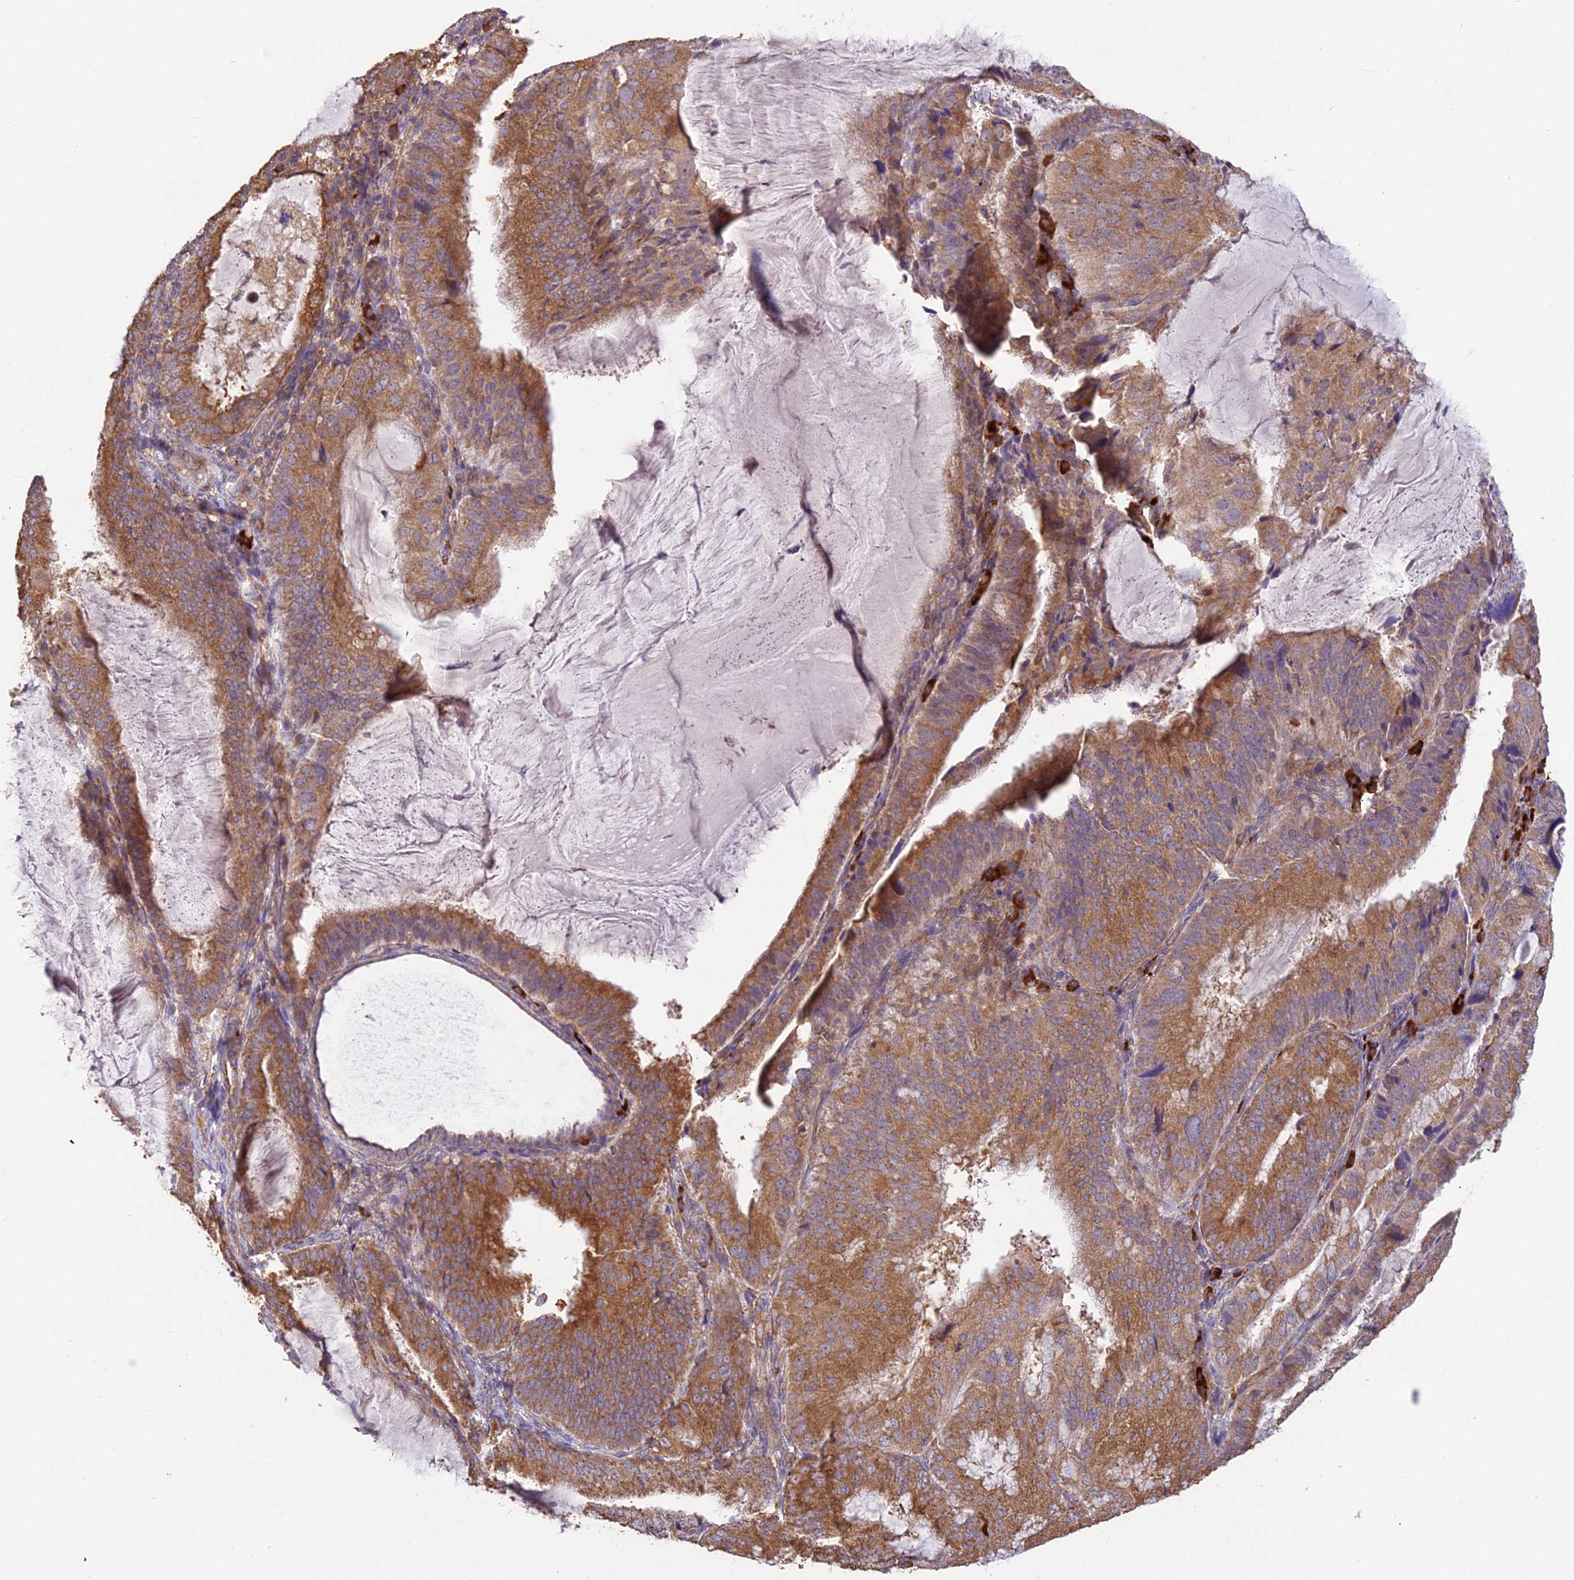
{"staining": {"intensity": "moderate", "quantity": ">75%", "location": "cytoplasmic/membranous"}, "tissue": "endometrial cancer", "cell_type": "Tumor cells", "image_type": "cancer", "snomed": [{"axis": "morphology", "description": "Adenocarcinoma, NOS"}, {"axis": "topography", "description": "Endometrium"}], "caption": "Human endometrial cancer stained with a brown dye displays moderate cytoplasmic/membranous positive positivity in approximately >75% of tumor cells.", "gene": "NXNL2", "patient": {"sex": "female", "age": 81}}